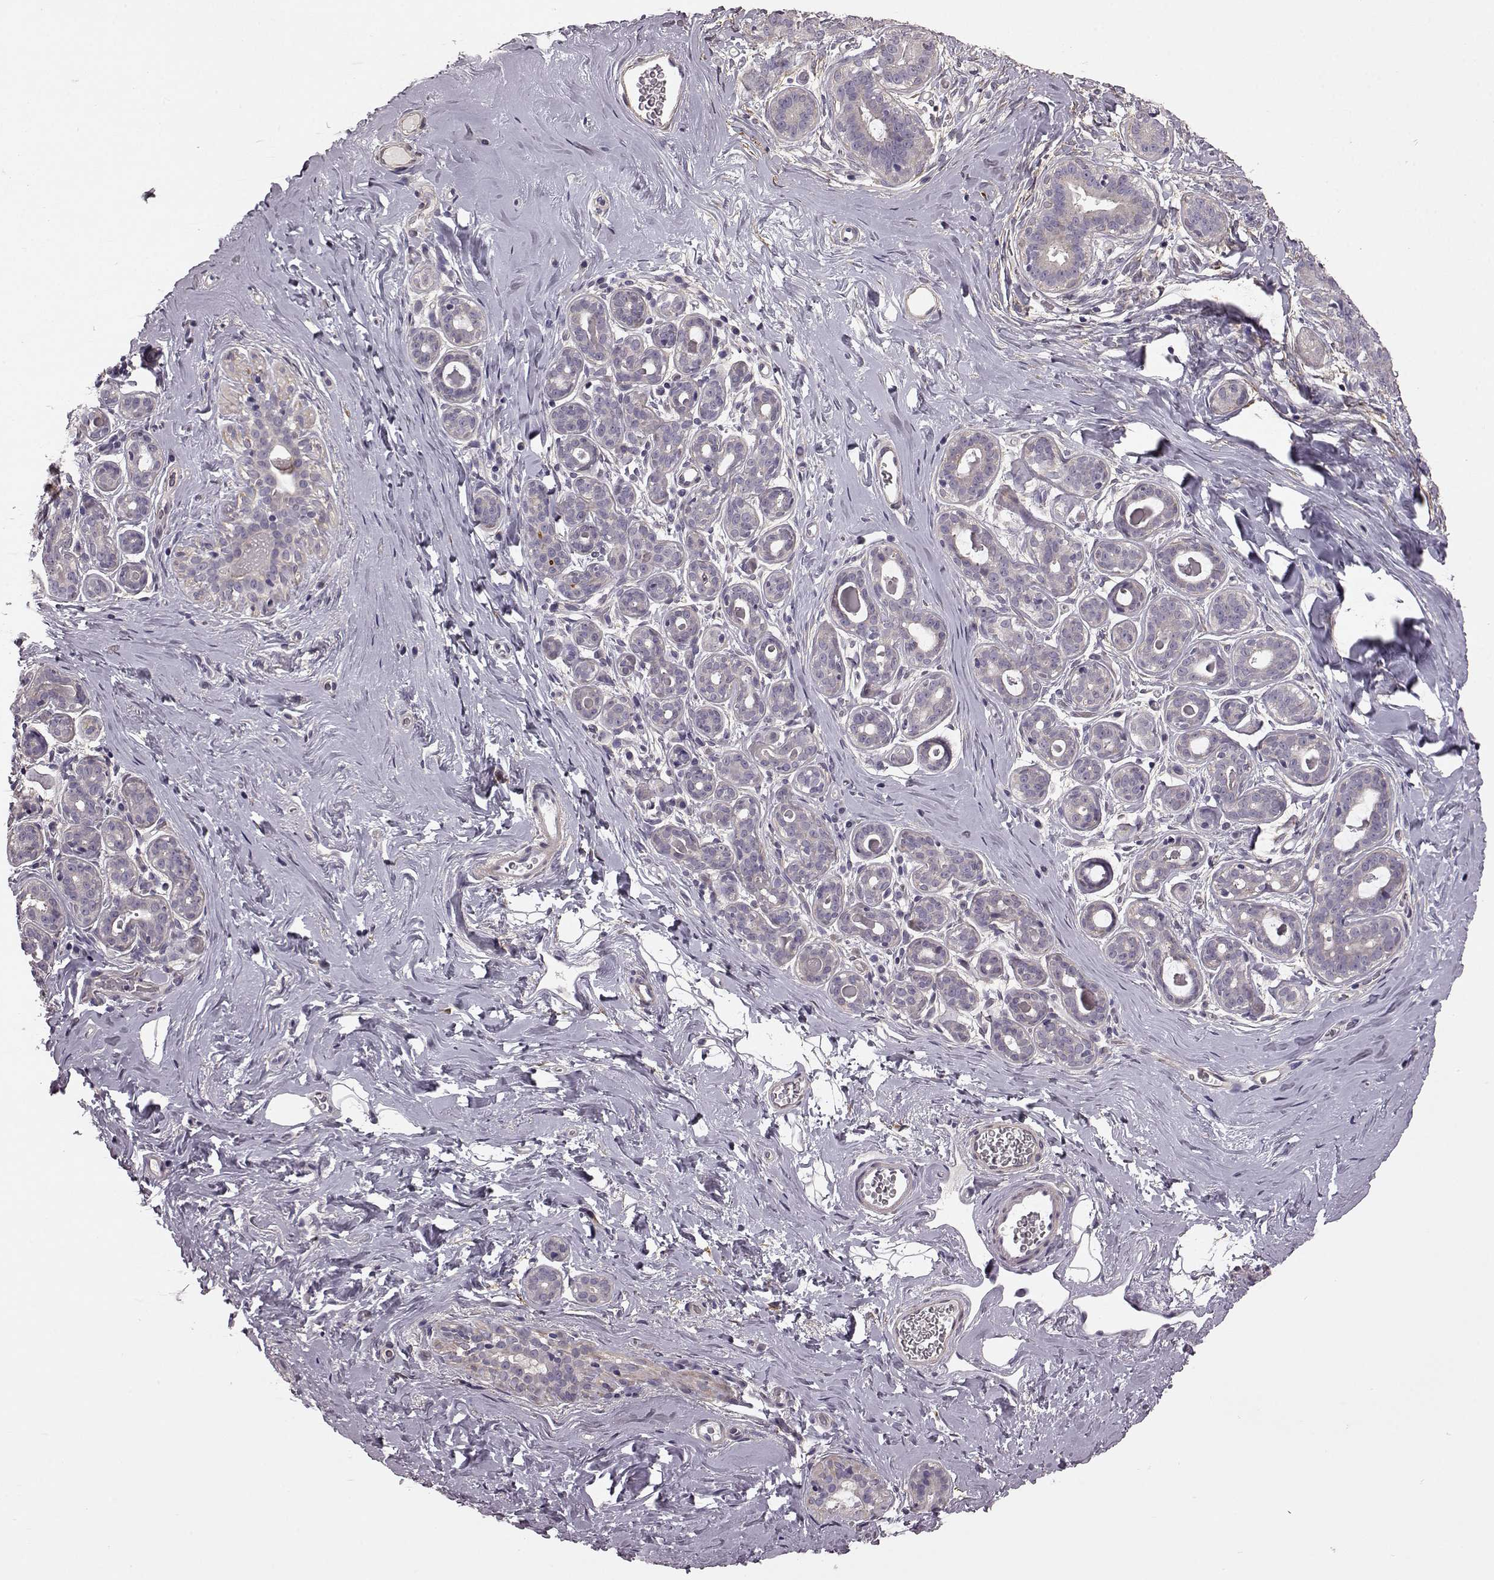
{"staining": {"intensity": "negative", "quantity": "none", "location": "none"}, "tissue": "breast", "cell_type": "Adipocytes", "image_type": "normal", "snomed": [{"axis": "morphology", "description": "Normal tissue, NOS"}, {"axis": "topography", "description": "Skin"}, {"axis": "topography", "description": "Breast"}], "caption": "This is an immunohistochemistry (IHC) micrograph of unremarkable human breast. There is no positivity in adipocytes.", "gene": "GRK1", "patient": {"sex": "female", "age": 43}}